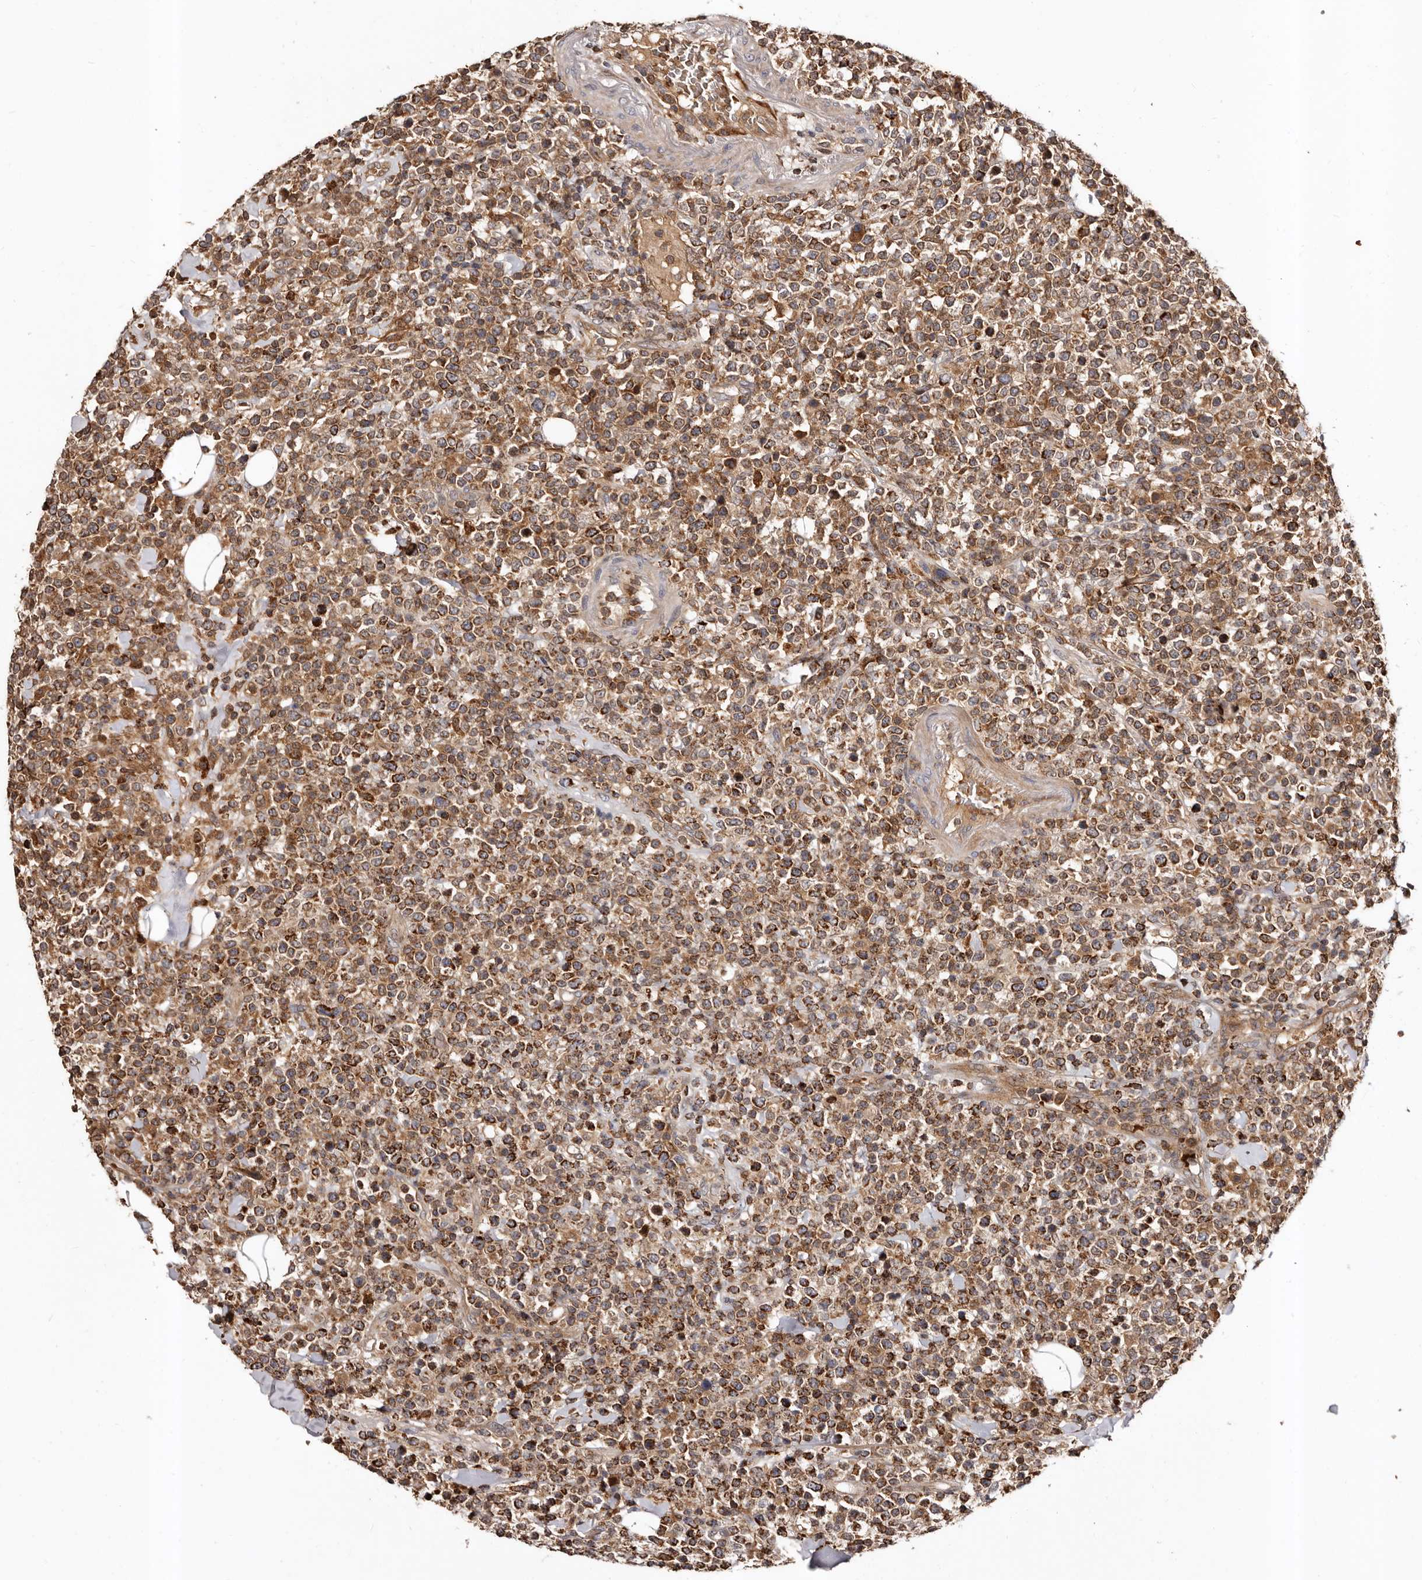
{"staining": {"intensity": "moderate", "quantity": ">75%", "location": "cytoplasmic/membranous"}, "tissue": "lymphoma", "cell_type": "Tumor cells", "image_type": "cancer", "snomed": [{"axis": "morphology", "description": "Malignant lymphoma, non-Hodgkin's type, High grade"}, {"axis": "topography", "description": "Colon"}], "caption": "Immunohistochemical staining of human lymphoma displays medium levels of moderate cytoplasmic/membranous staining in approximately >75% of tumor cells.", "gene": "BAX", "patient": {"sex": "female", "age": 53}}